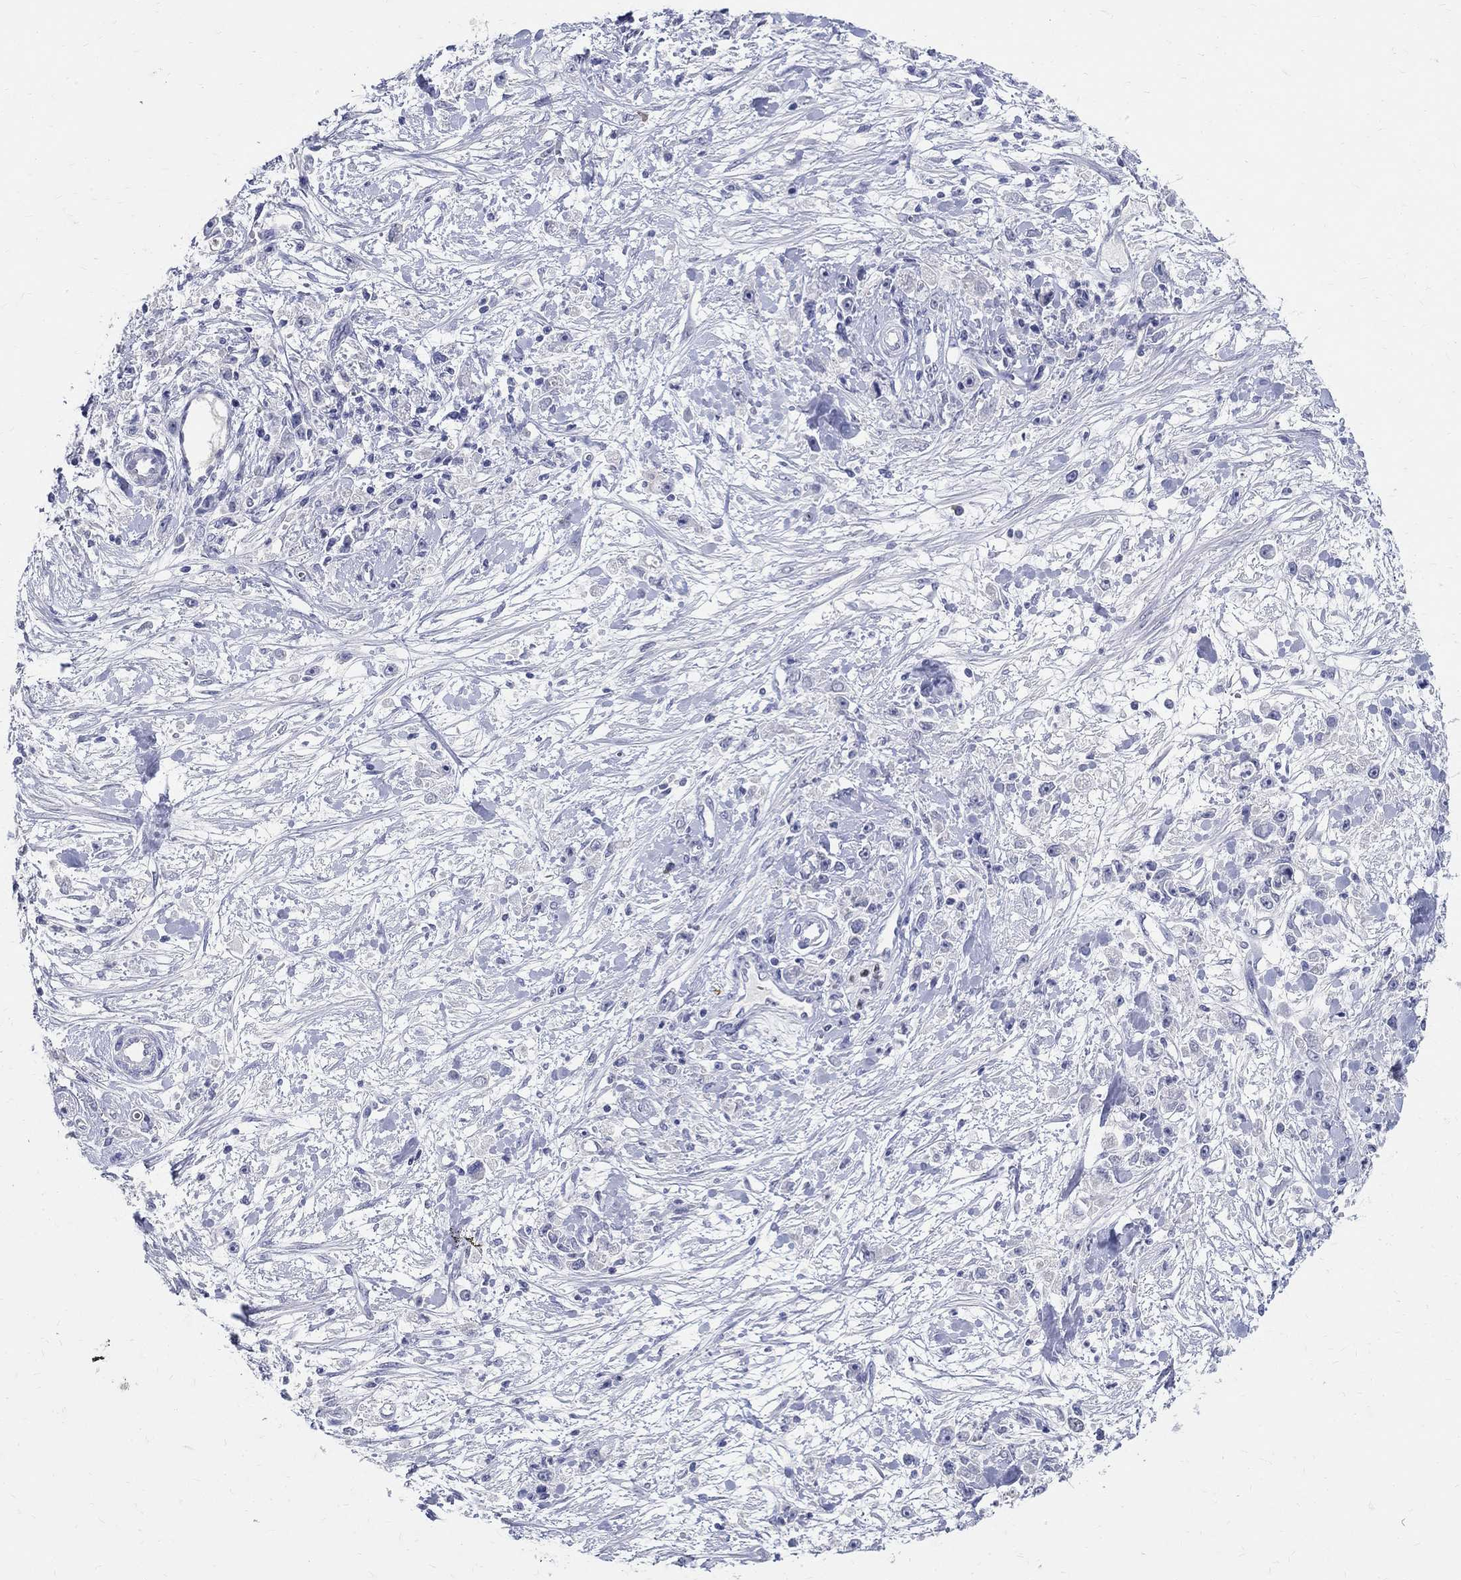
{"staining": {"intensity": "negative", "quantity": "none", "location": "none"}, "tissue": "stomach cancer", "cell_type": "Tumor cells", "image_type": "cancer", "snomed": [{"axis": "morphology", "description": "Adenocarcinoma, NOS"}, {"axis": "topography", "description": "Stomach"}], "caption": "Tumor cells show no significant protein staining in stomach adenocarcinoma. Nuclei are stained in blue.", "gene": "SOX2", "patient": {"sex": "female", "age": 59}}